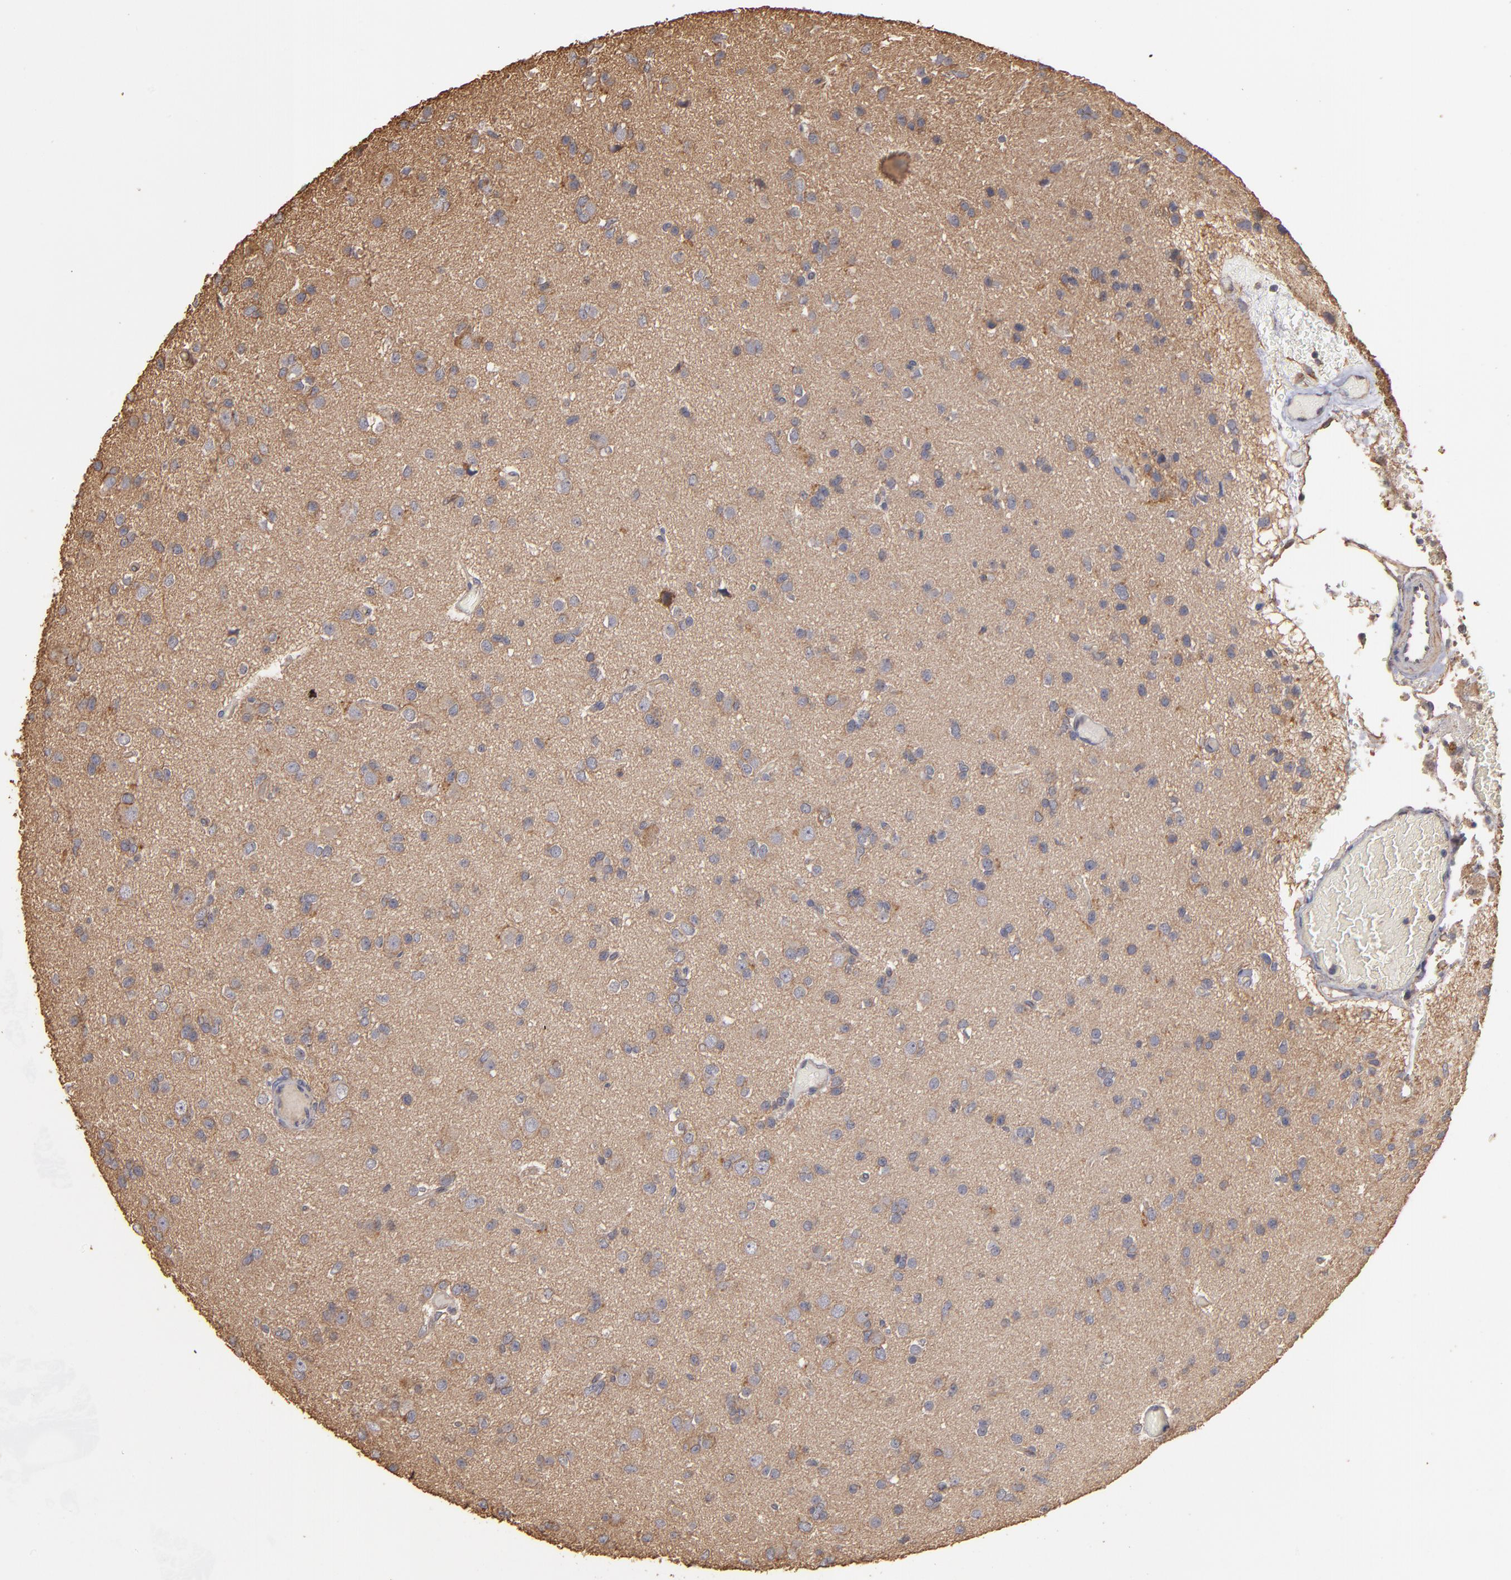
{"staining": {"intensity": "negative", "quantity": "none", "location": "none"}, "tissue": "glioma", "cell_type": "Tumor cells", "image_type": "cancer", "snomed": [{"axis": "morphology", "description": "Glioma, malignant, Low grade"}, {"axis": "topography", "description": "Brain"}], "caption": "Human glioma stained for a protein using immunohistochemistry exhibits no staining in tumor cells.", "gene": "DMD", "patient": {"sex": "male", "age": 42}}